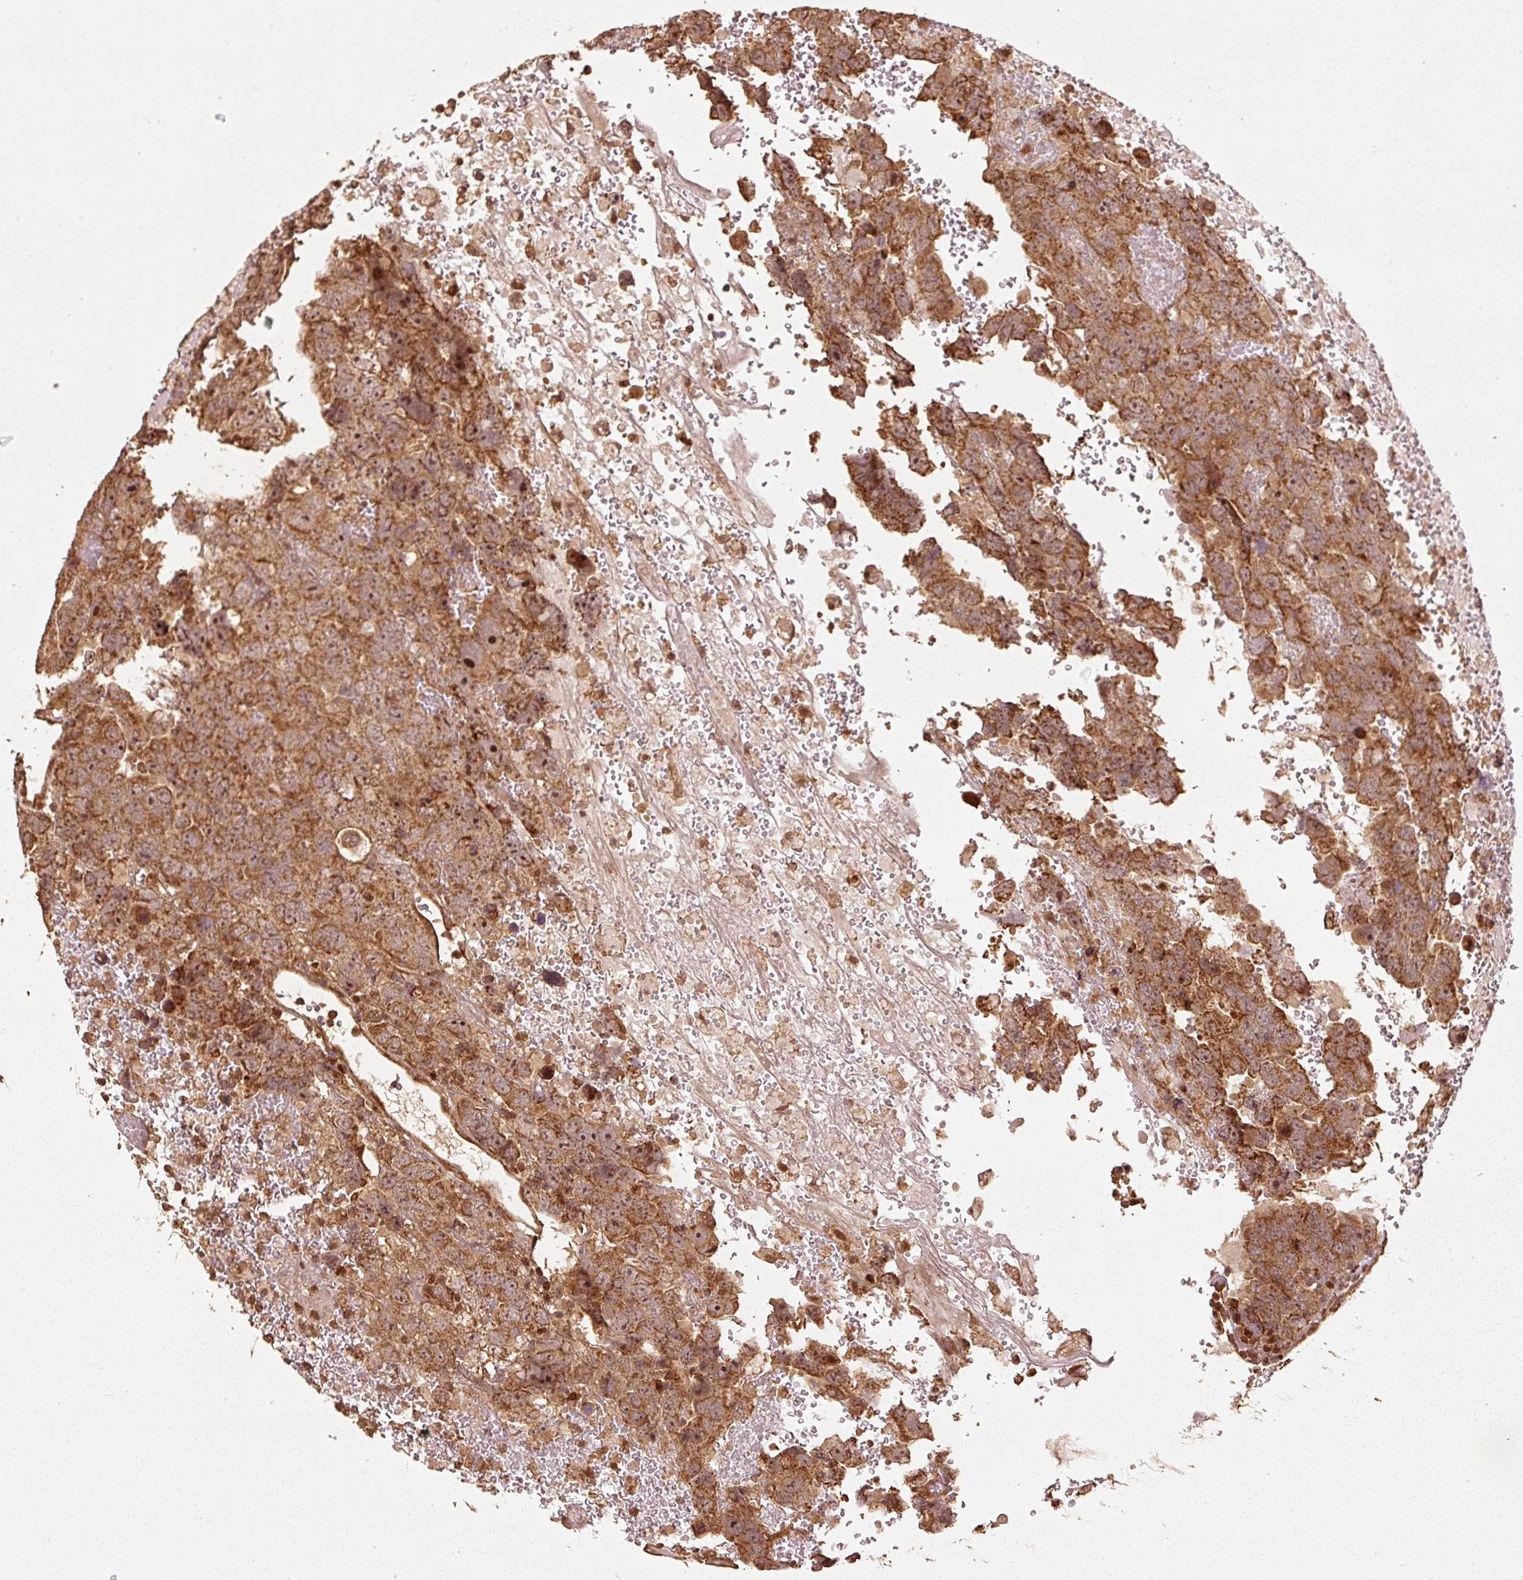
{"staining": {"intensity": "moderate", "quantity": ">75%", "location": "cytoplasmic/membranous,nuclear"}, "tissue": "testis cancer", "cell_type": "Tumor cells", "image_type": "cancer", "snomed": [{"axis": "morphology", "description": "Carcinoma, Embryonal, NOS"}, {"axis": "topography", "description": "Testis"}], "caption": "Tumor cells demonstrate medium levels of moderate cytoplasmic/membranous and nuclear staining in about >75% of cells in human testis cancer.", "gene": "MRPL16", "patient": {"sex": "male", "age": 45}}